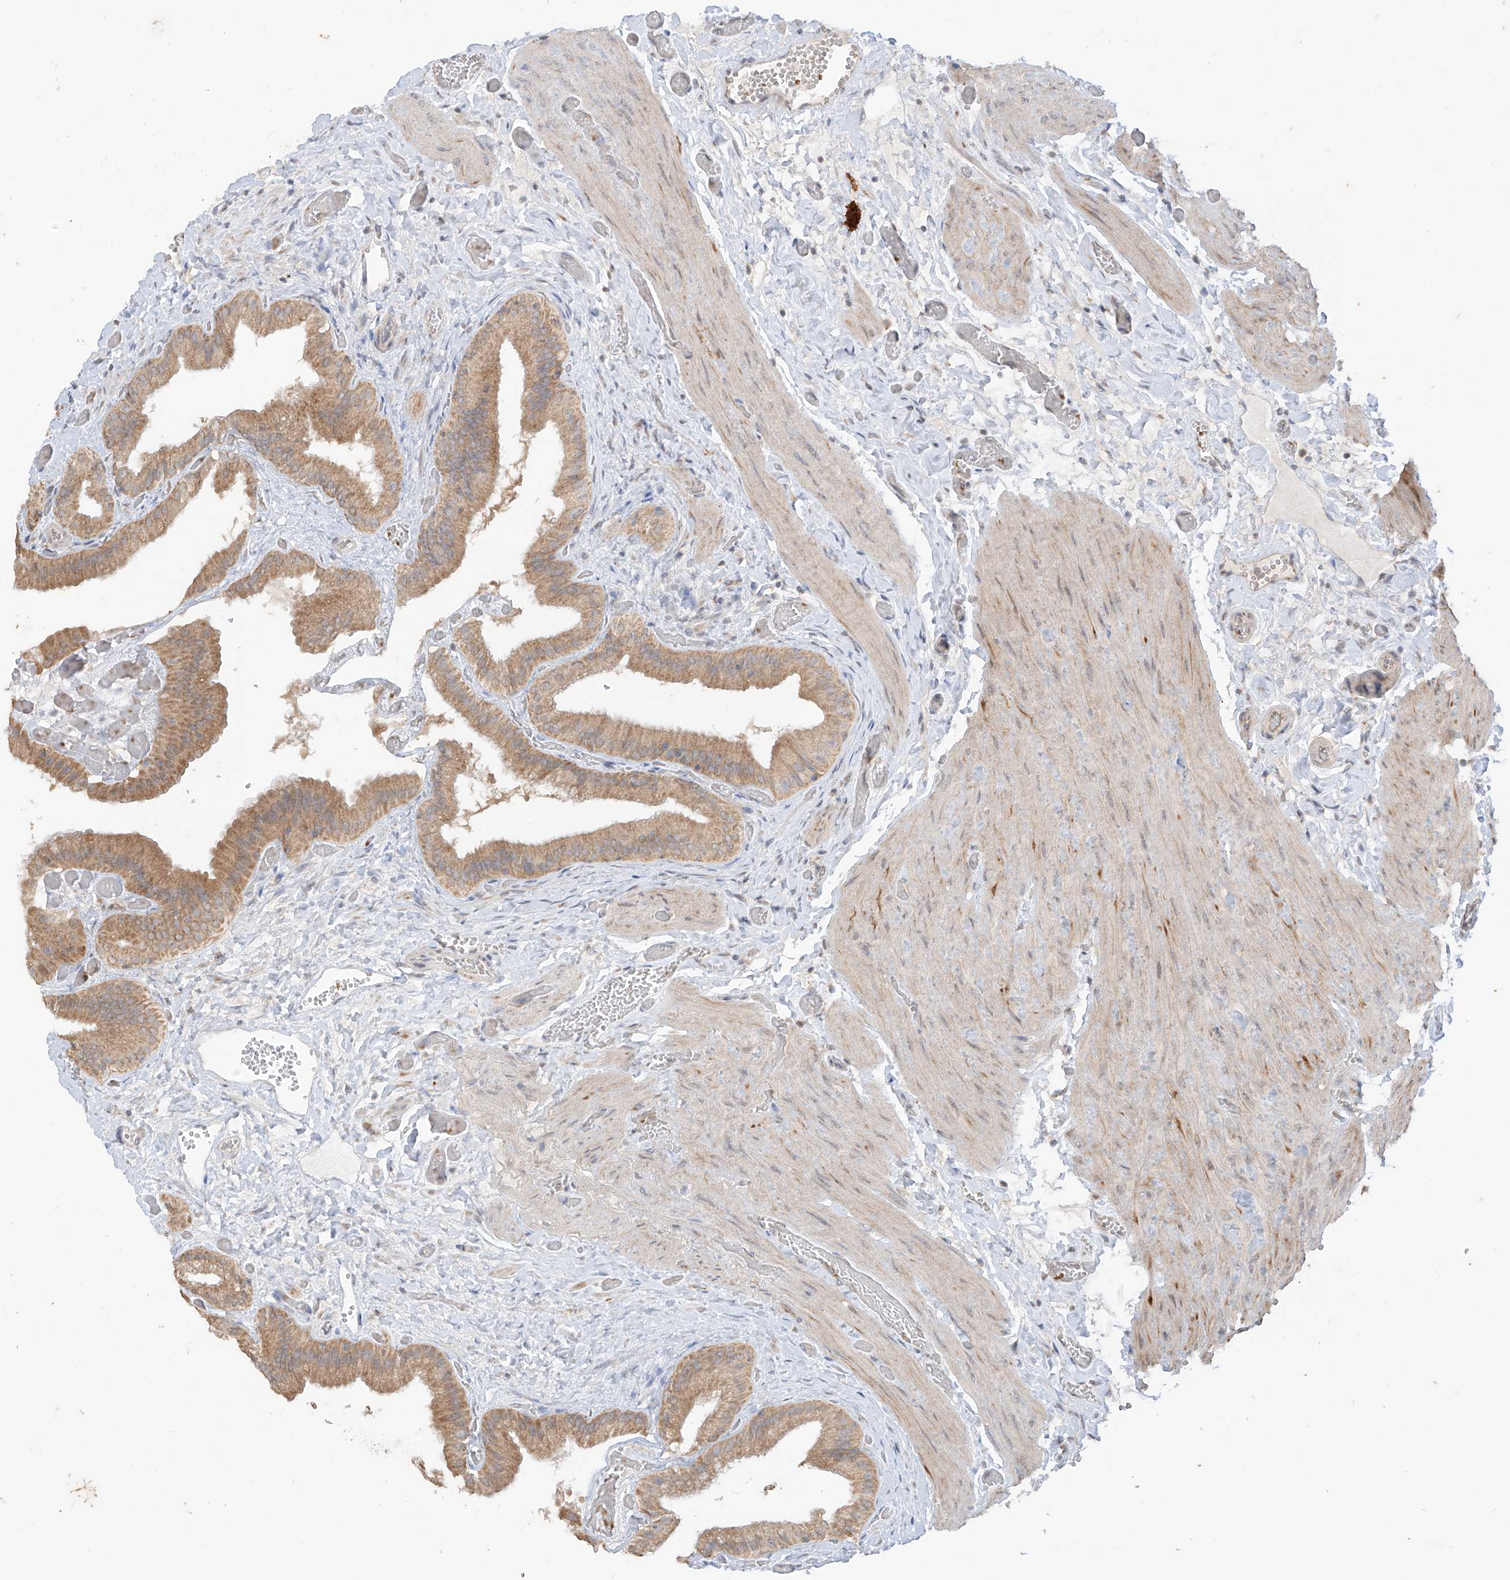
{"staining": {"intensity": "moderate", "quantity": ">75%", "location": "cytoplasmic/membranous"}, "tissue": "gallbladder", "cell_type": "Glandular cells", "image_type": "normal", "snomed": [{"axis": "morphology", "description": "Normal tissue, NOS"}, {"axis": "topography", "description": "Gallbladder"}], "caption": "Protein expression analysis of benign gallbladder displays moderate cytoplasmic/membranous positivity in approximately >75% of glandular cells. The staining was performed using DAB to visualize the protein expression in brown, while the nuclei were stained in blue with hematoxylin (Magnification: 20x).", "gene": "MTUS2", "patient": {"sex": "female", "age": 64}}